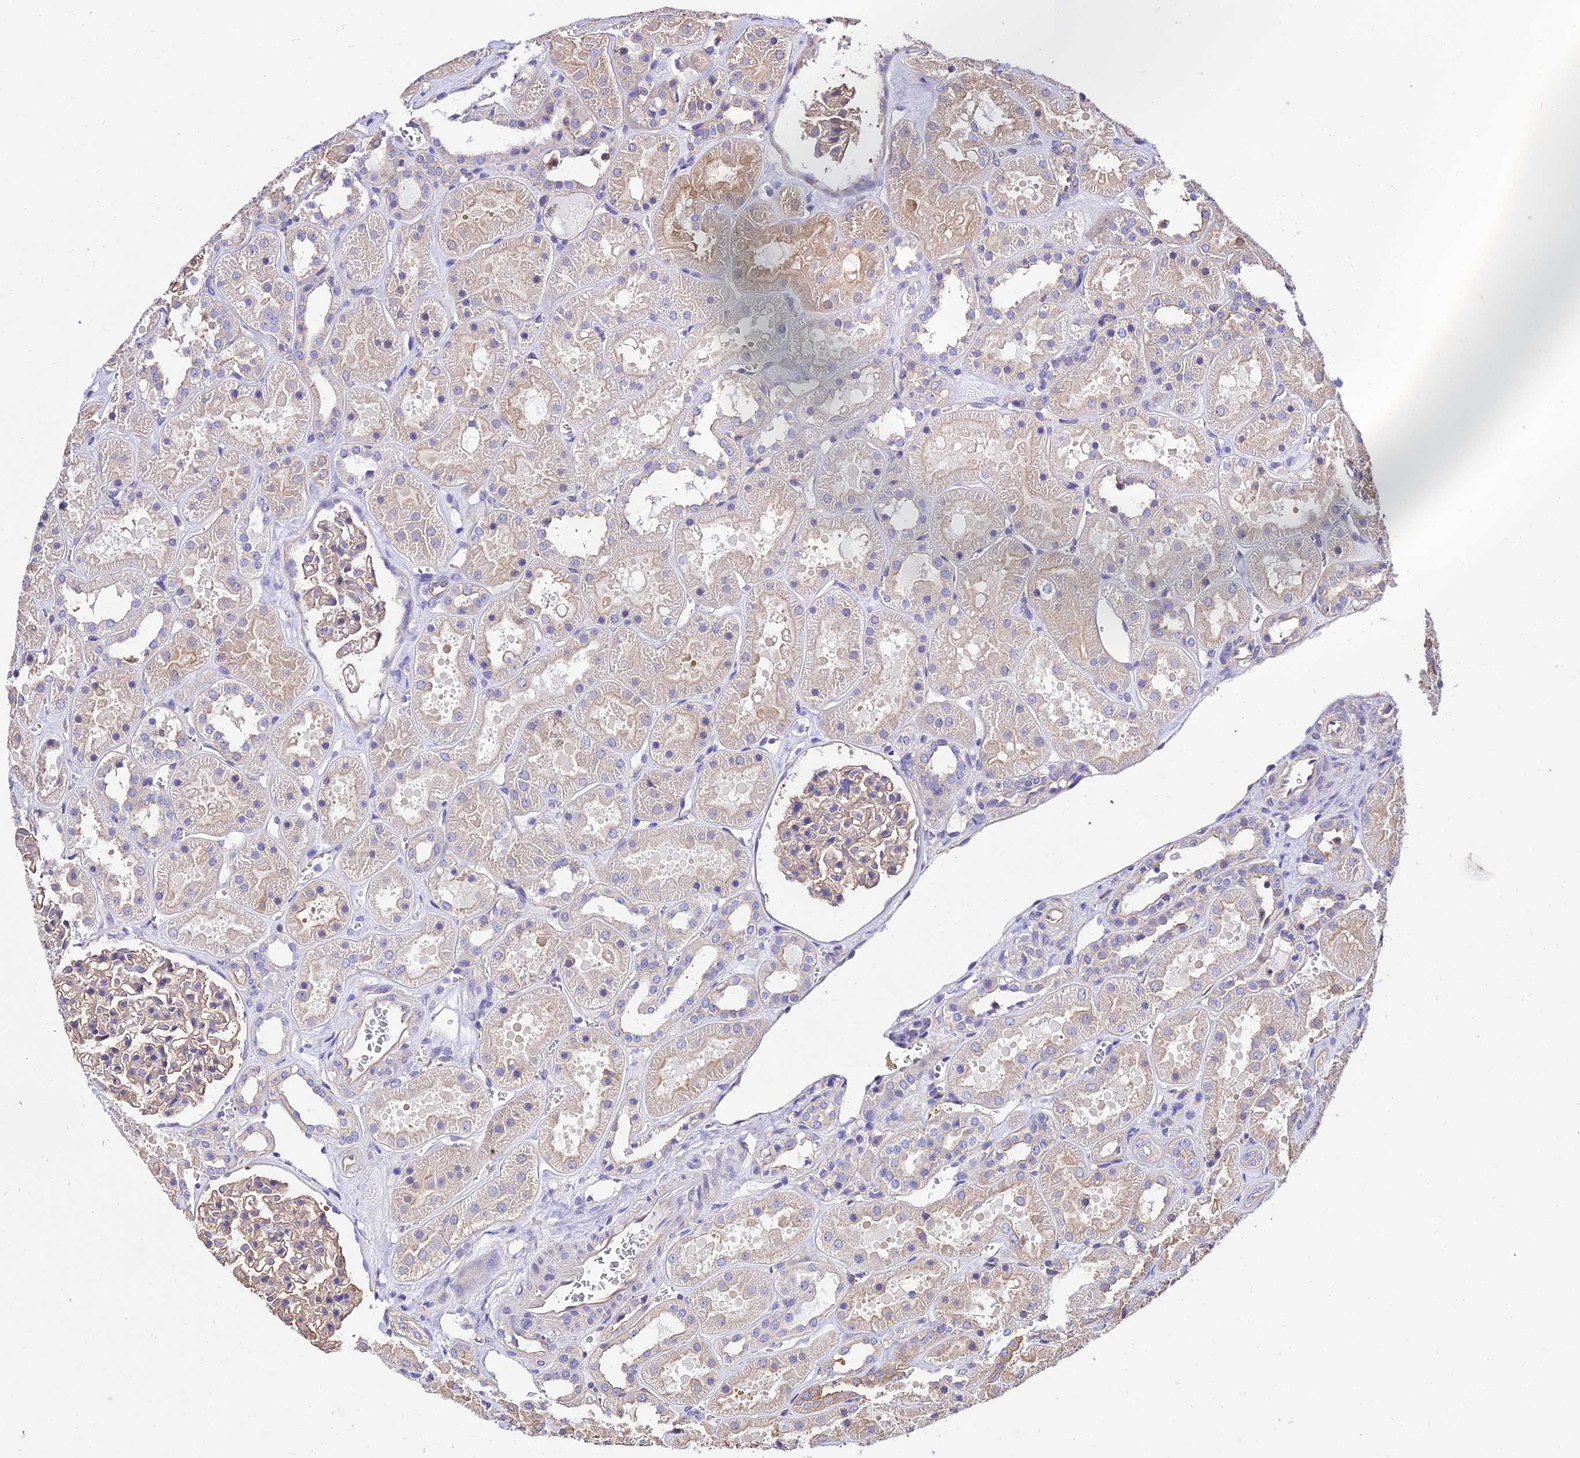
{"staining": {"intensity": "weak", "quantity": "25%-75%", "location": "cytoplasmic/membranous"}, "tissue": "kidney", "cell_type": "Cells in glomeruli", "image_type": "normal", "snomed": [{"axis": "morphology", "description": "Normal tissue, NOS"}, {"axis": "topography", "description": "Kidney"}], "caption": "A brown stain highlights weak cytoplasmic/membranous staining of a protein in cells in glomeruli of unremarkable kidney.", "gene": "CALM1", "patient": {"sex": "female", "age": 41}}